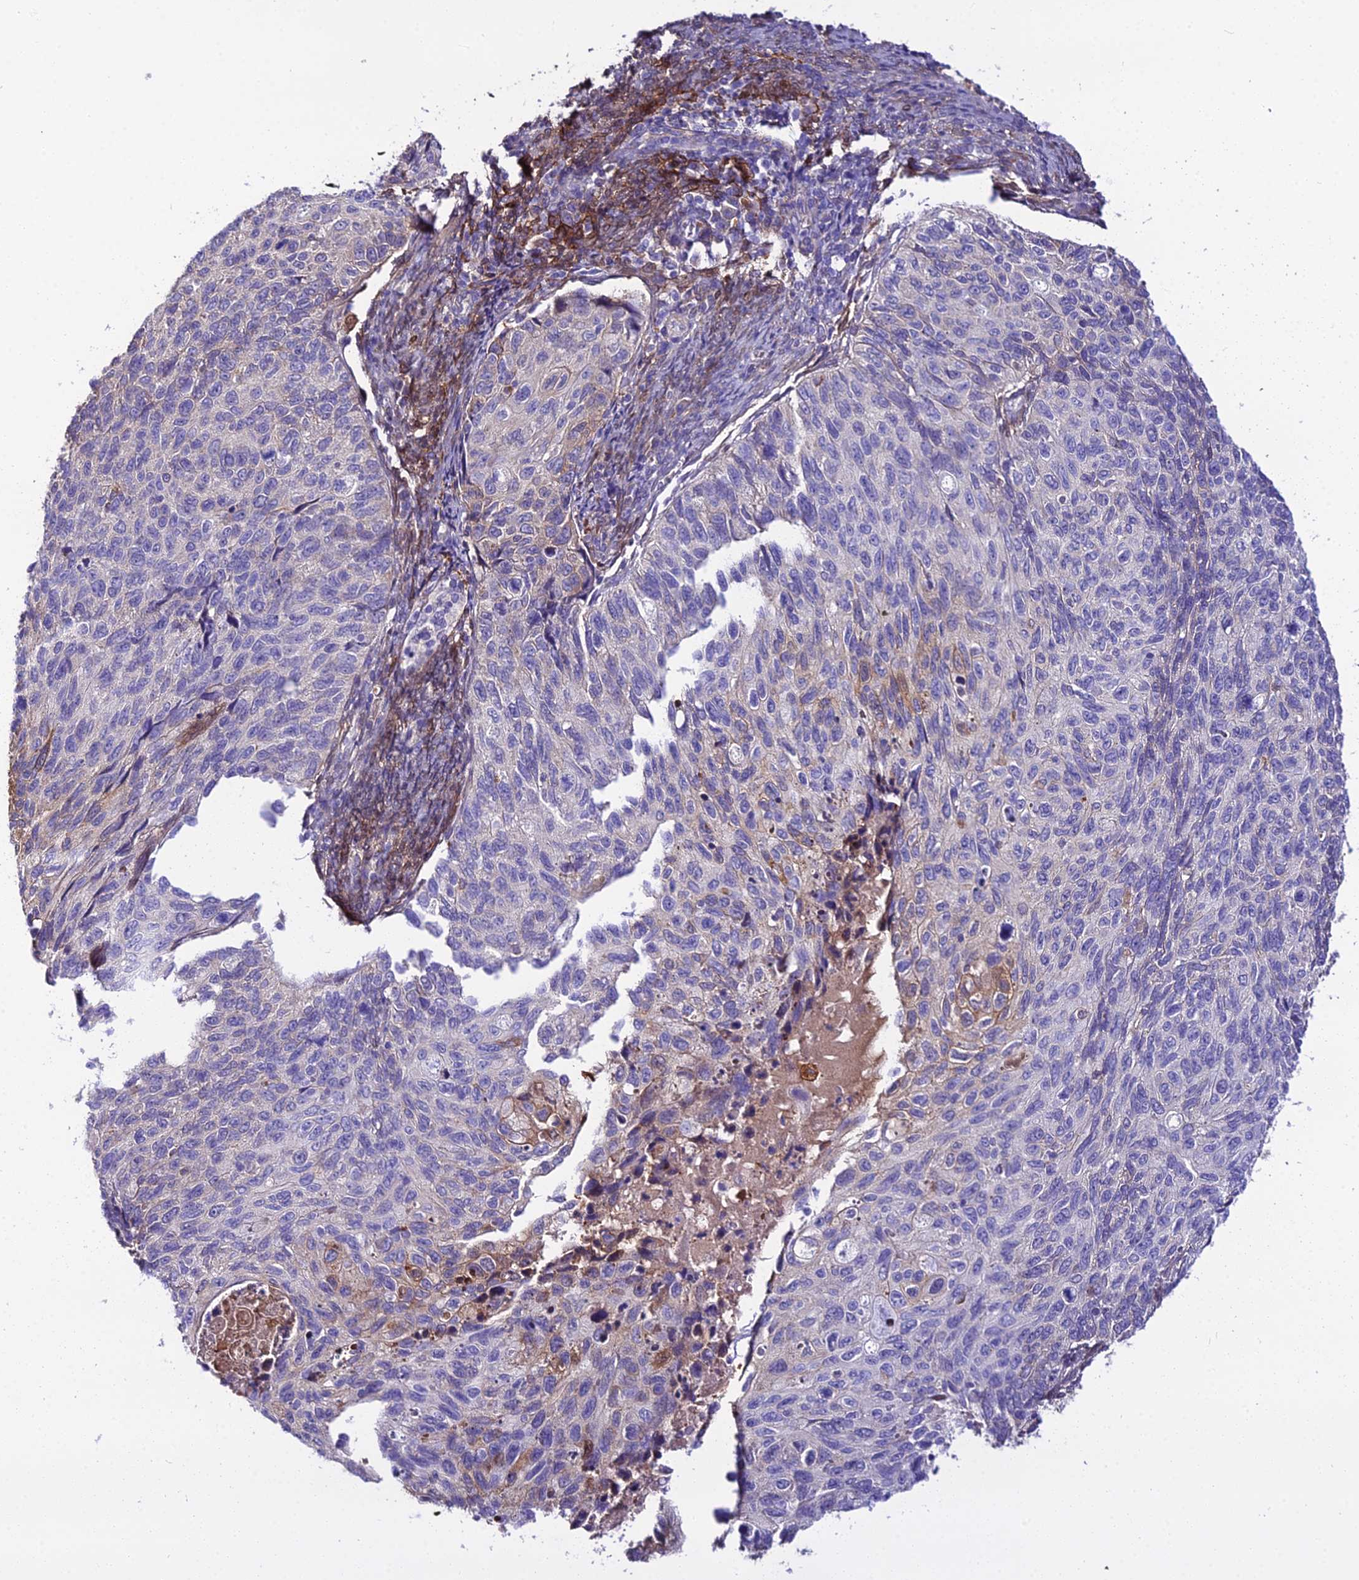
{"staining": {"intensity": "negative", "quantity": "none", "location": "none"}, "tissue": "cervical cancer", "cell_type": "Tumor cells", "image_type": "cancer", "snomed": [{"axis": "morphology", "description": "Squamous cell carcinoma, NOS"}, {"axis": "topography", "description": "Cervix"}], "caption": "Human cervical cancer stained for a protein using IHC demonstrates no expression in tumor cells.", "gene": "MB21D2", "patient": {"sex": "female", "age": 70}}